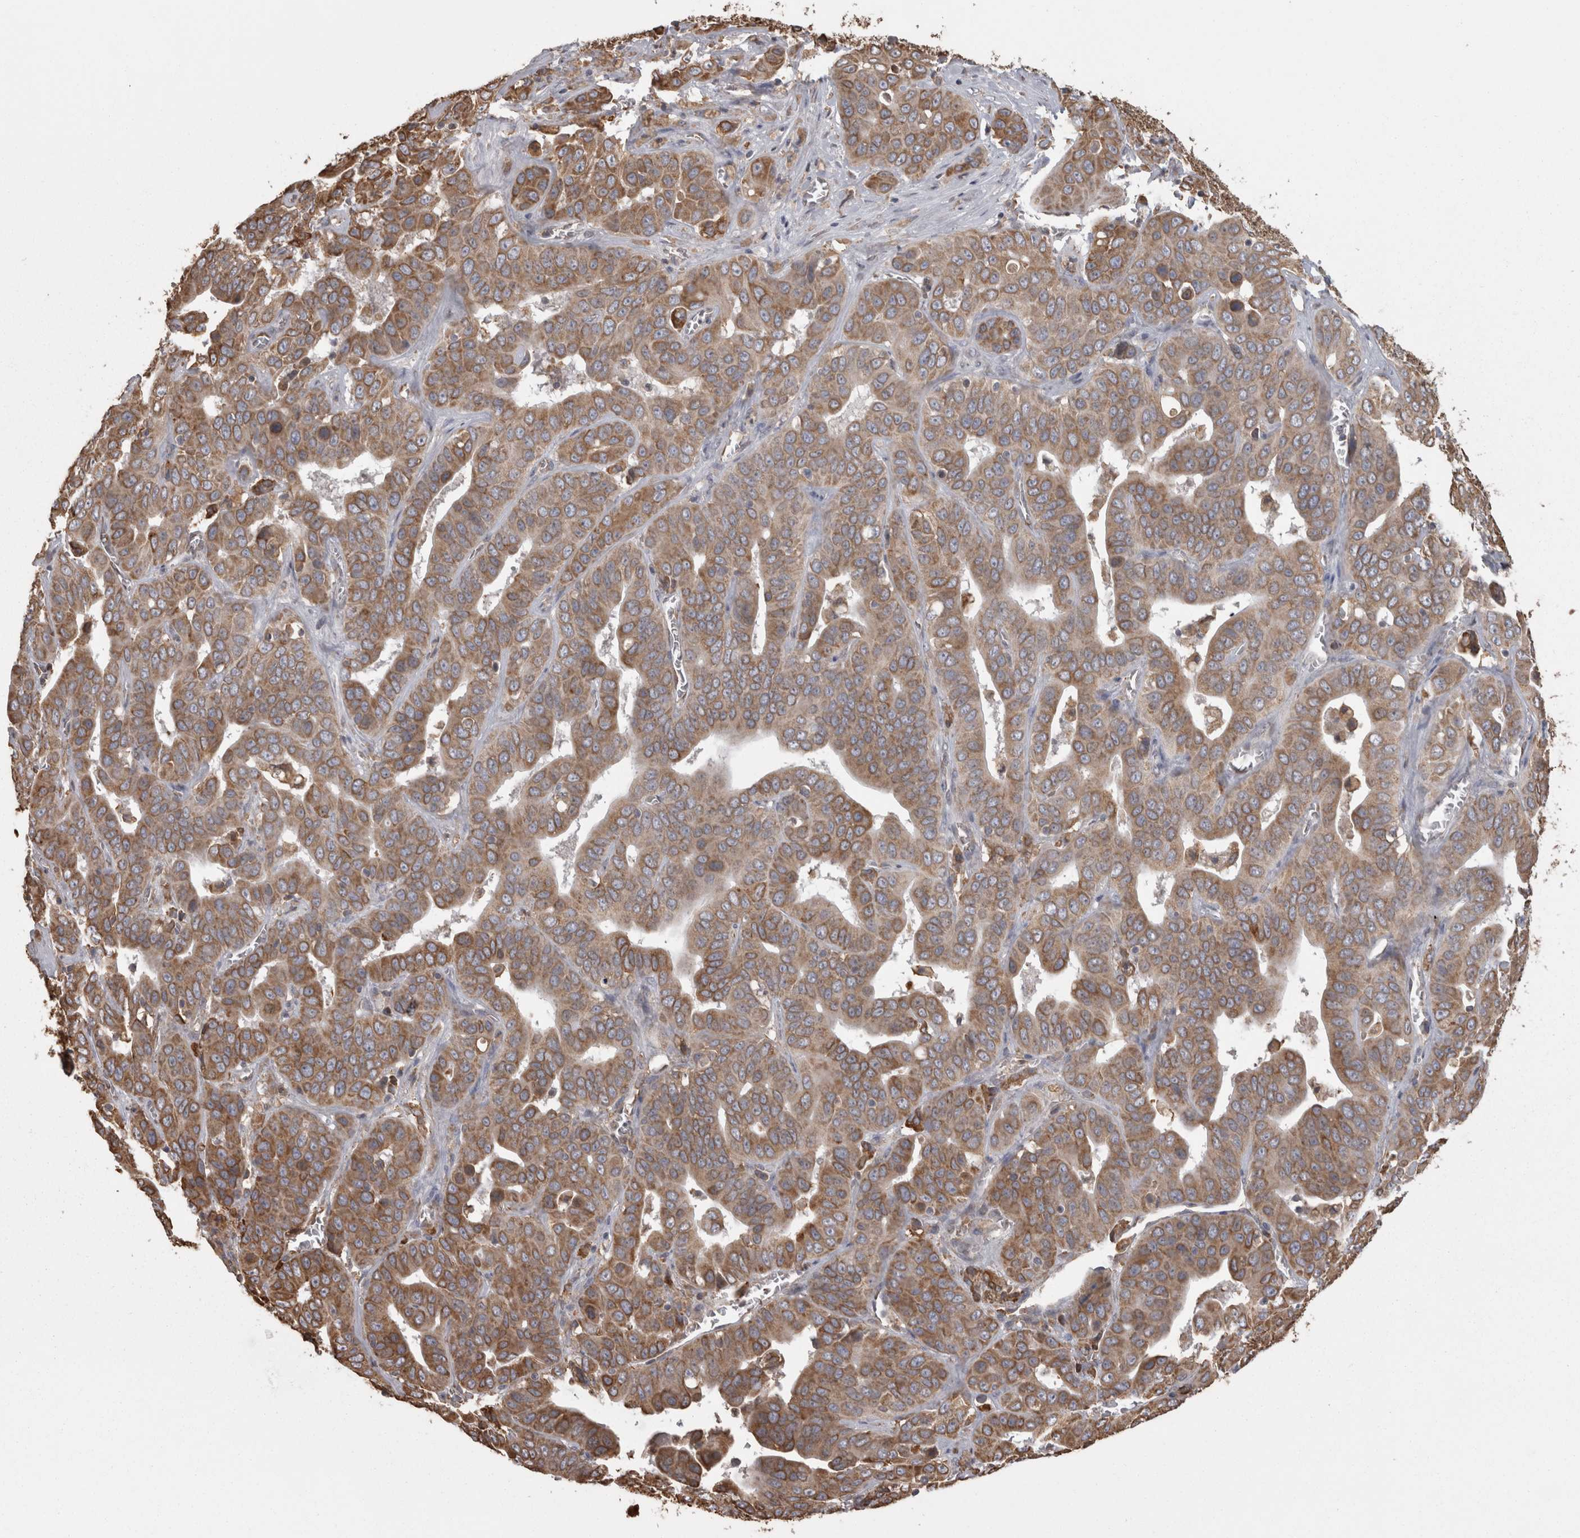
{"staining": {"intensity": "moderate", "quantity": ">75%", "location": "cytoplasmic/membranous"}, "tissue": "liver cancer", "cell_type": "Tumor cells", "image_type": "cancer", "snomed": [{"axis": "morphology", "description": "Cholangiocarcinoma"}, {"axis": "topography", "description": "Liver"}], "caption": "Protein expression analysis of human liver cancer reveals moderate cytoplasmic/membranous positivity in approximately >75% of tumor cells.", "gene": "PON2", "patient": {"sex": "female", "age": 52}}